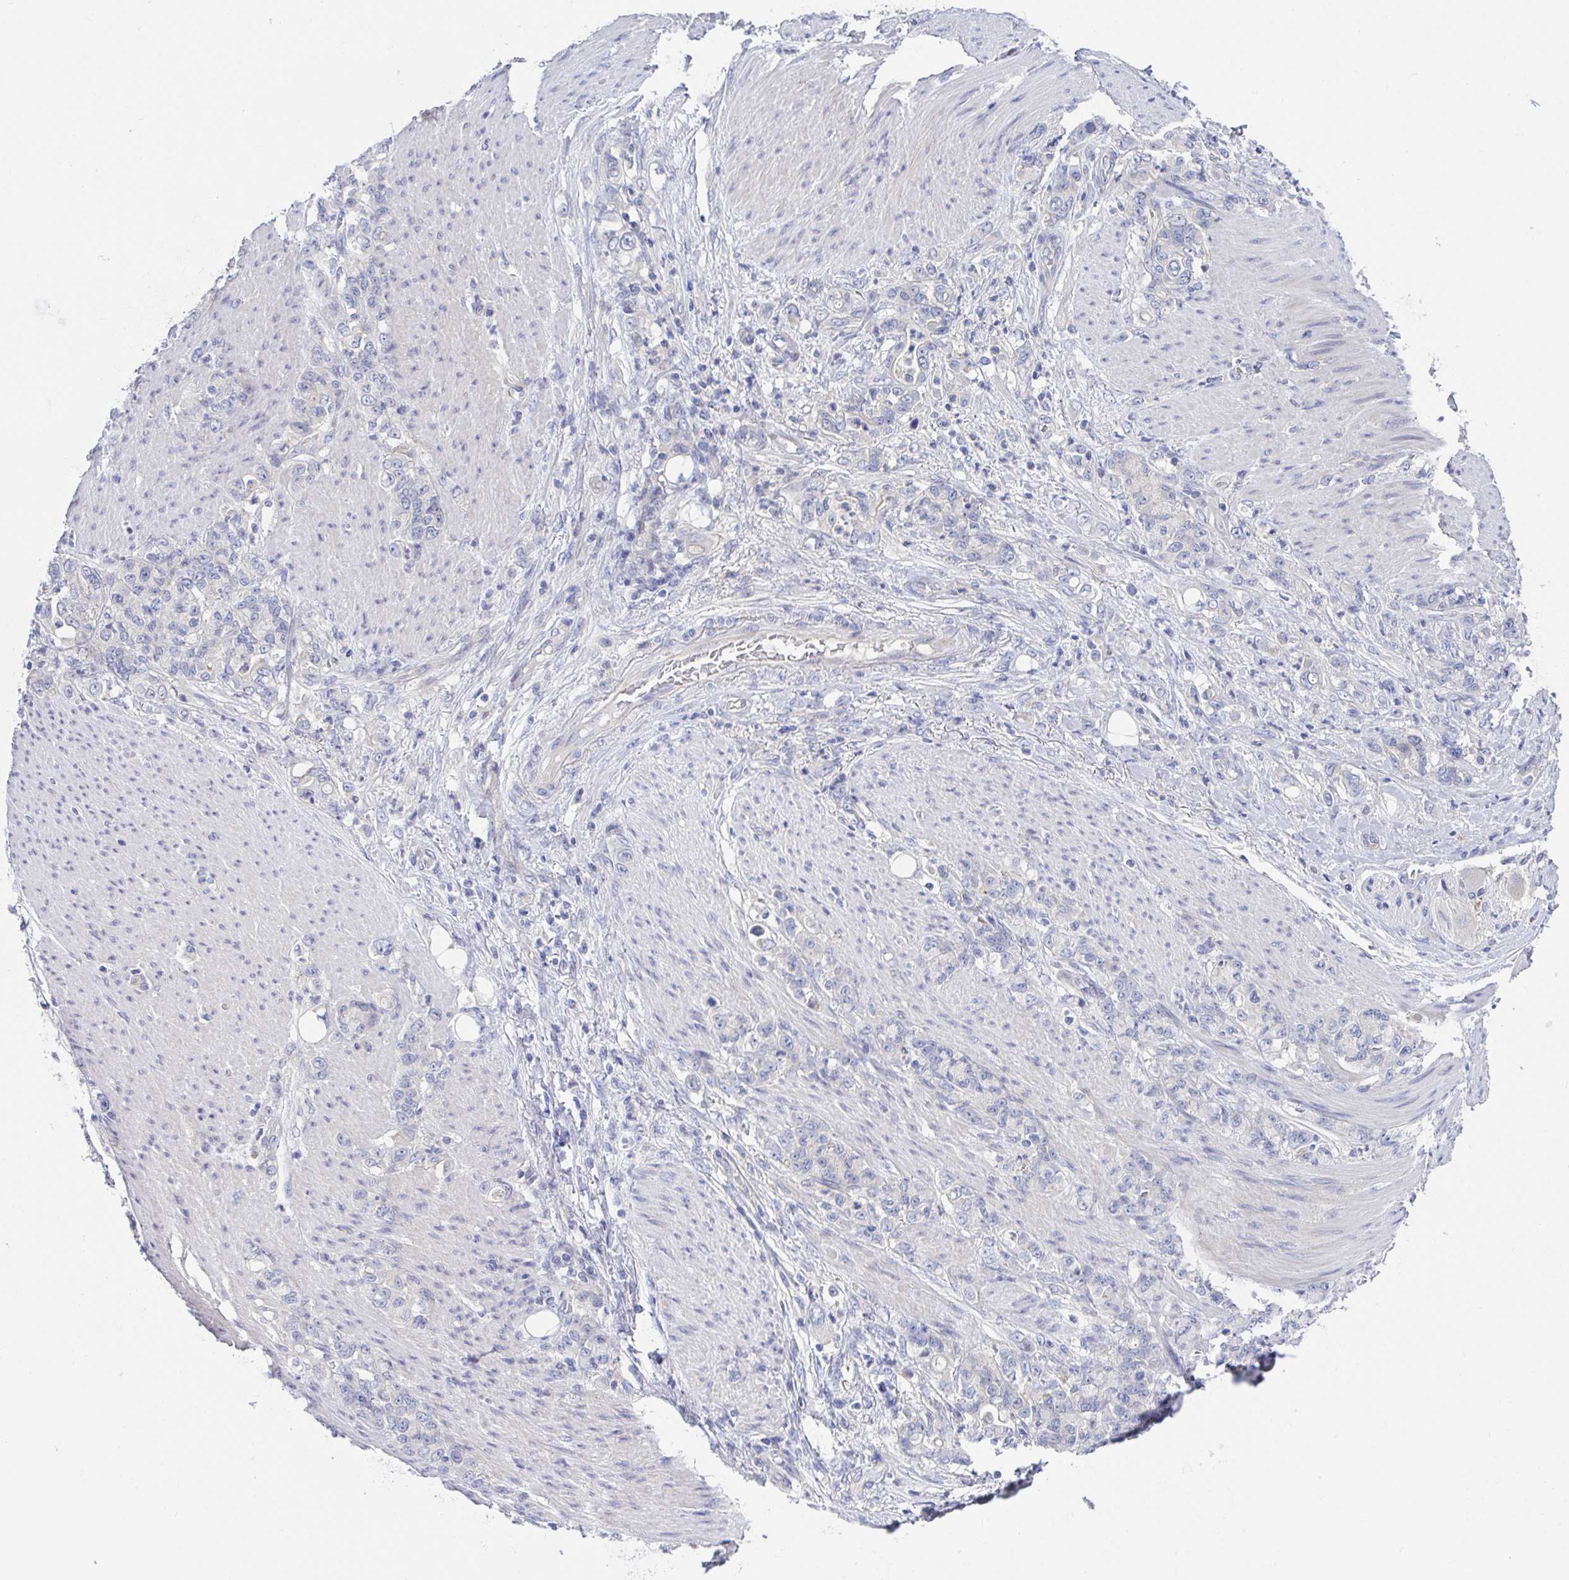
{"staining": {"intensity": "negative", "quantity": "none", "location": "none"}, "tissue": "stomach cancer", "cell_type": "Tumor cells", "image_type": "cancer", "snomed": [{"axis": "morphology", "description": "Adenocarcinoma, NOS"}, {"axis": "topography", "description": "Stomach"}], "caption": "This is an IHC histopathology image of human stomach adenocarcinoma. There is no positivity in tumor cells.", "gene": "P2RX3", "patient": {"sex": "female", "age": 79}}